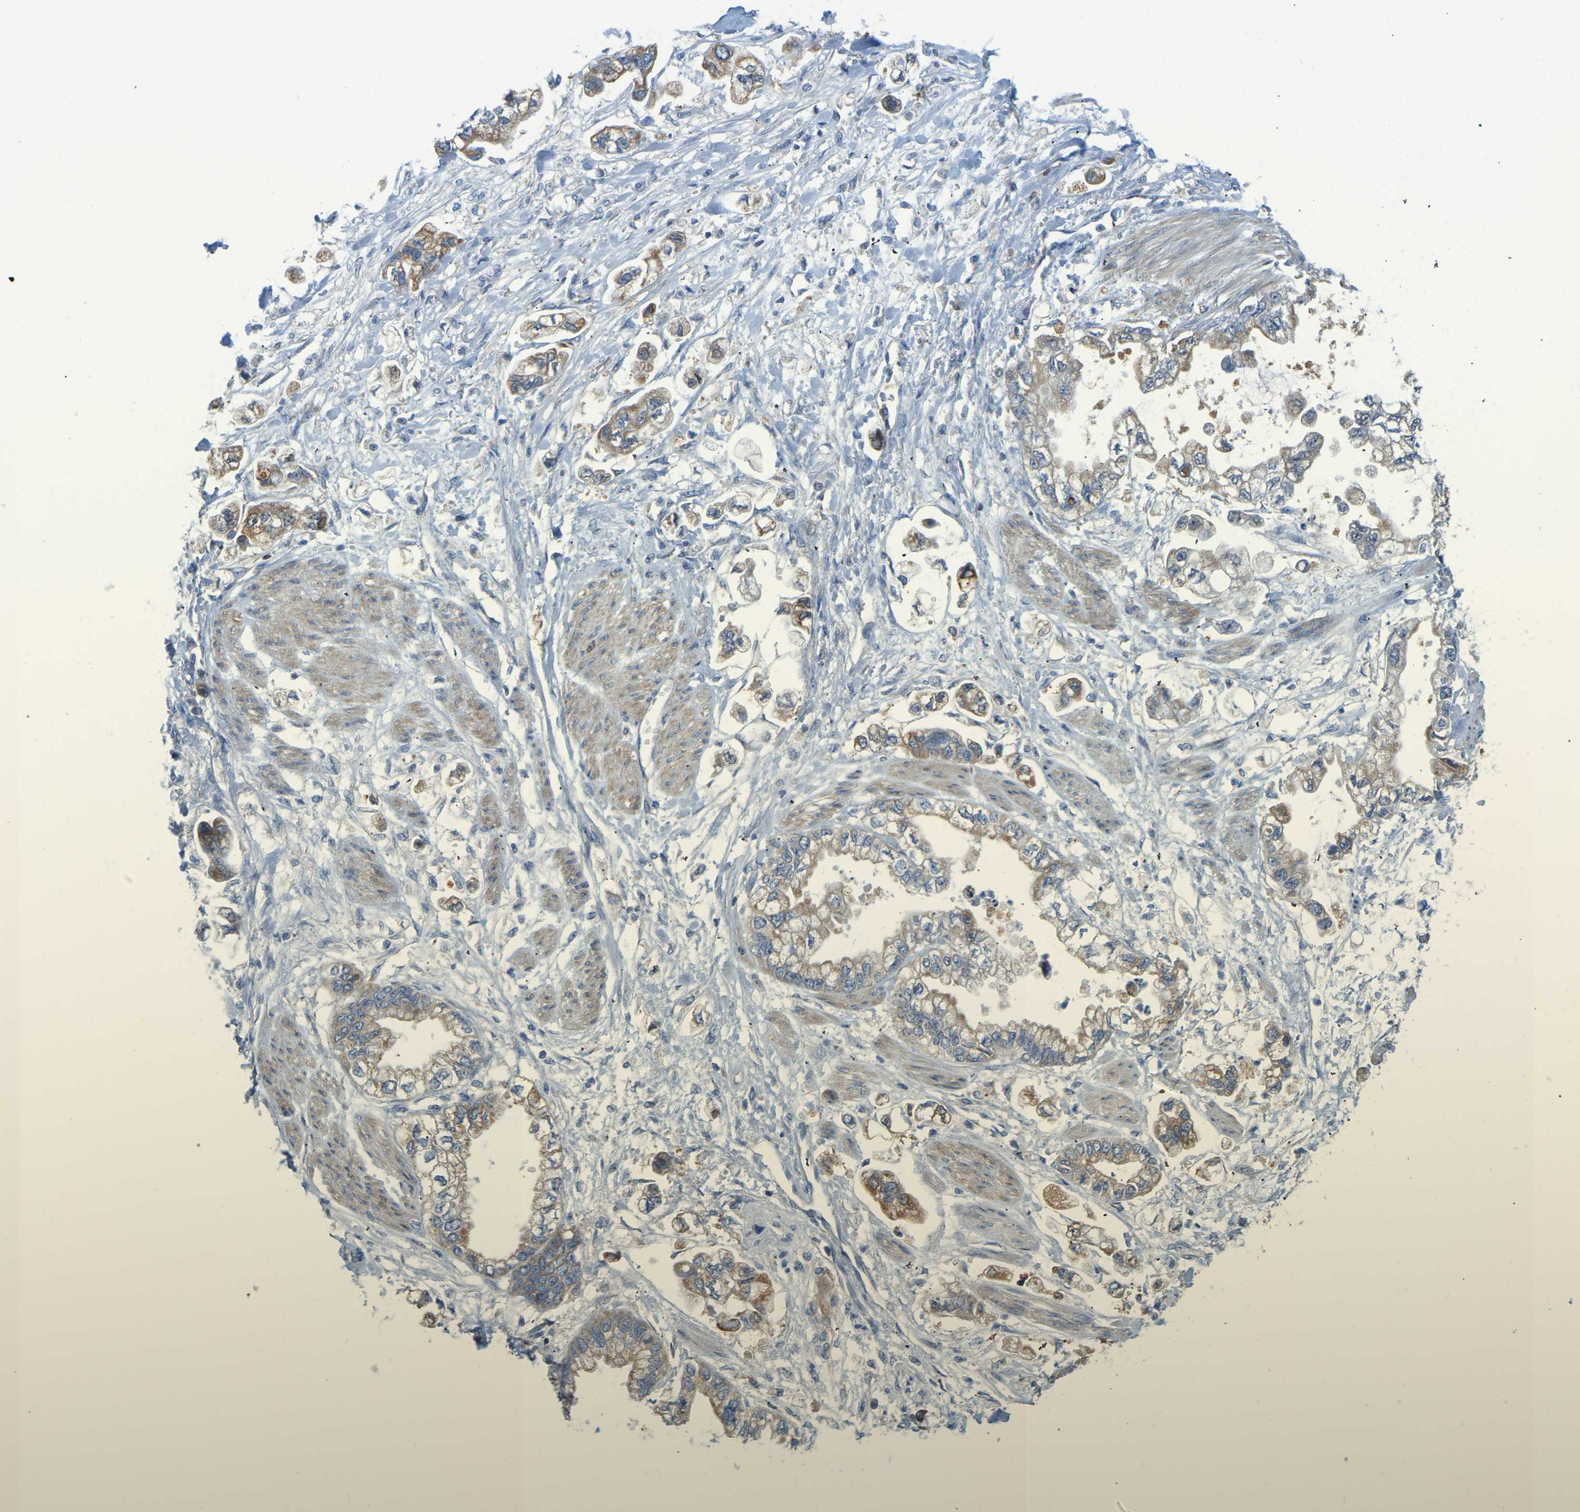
{"staining": {"intensity": "moderate", "quantity": "25%-75%", "location": "cytoplasmic/membranous"}, "tissue": "stomach cancer", "cell_type": "Tumor cells", "image_type": "cancer", "snomed": [{"axis": "morphology", "description": "Normal tissue, NOS"}, {"axis": "morphology", "description": "Adenocarcinoma, NOS"}, {"axis": "topography", "description": "Stomach"}], "caption": "Moderate cytoplasmic/membranous protein expression is seen in approximately 25%-75% of tumor cells in stomach adenocarcinoma.", "gene": "GDA", "patient": {"sex": "male", "age": 62}}